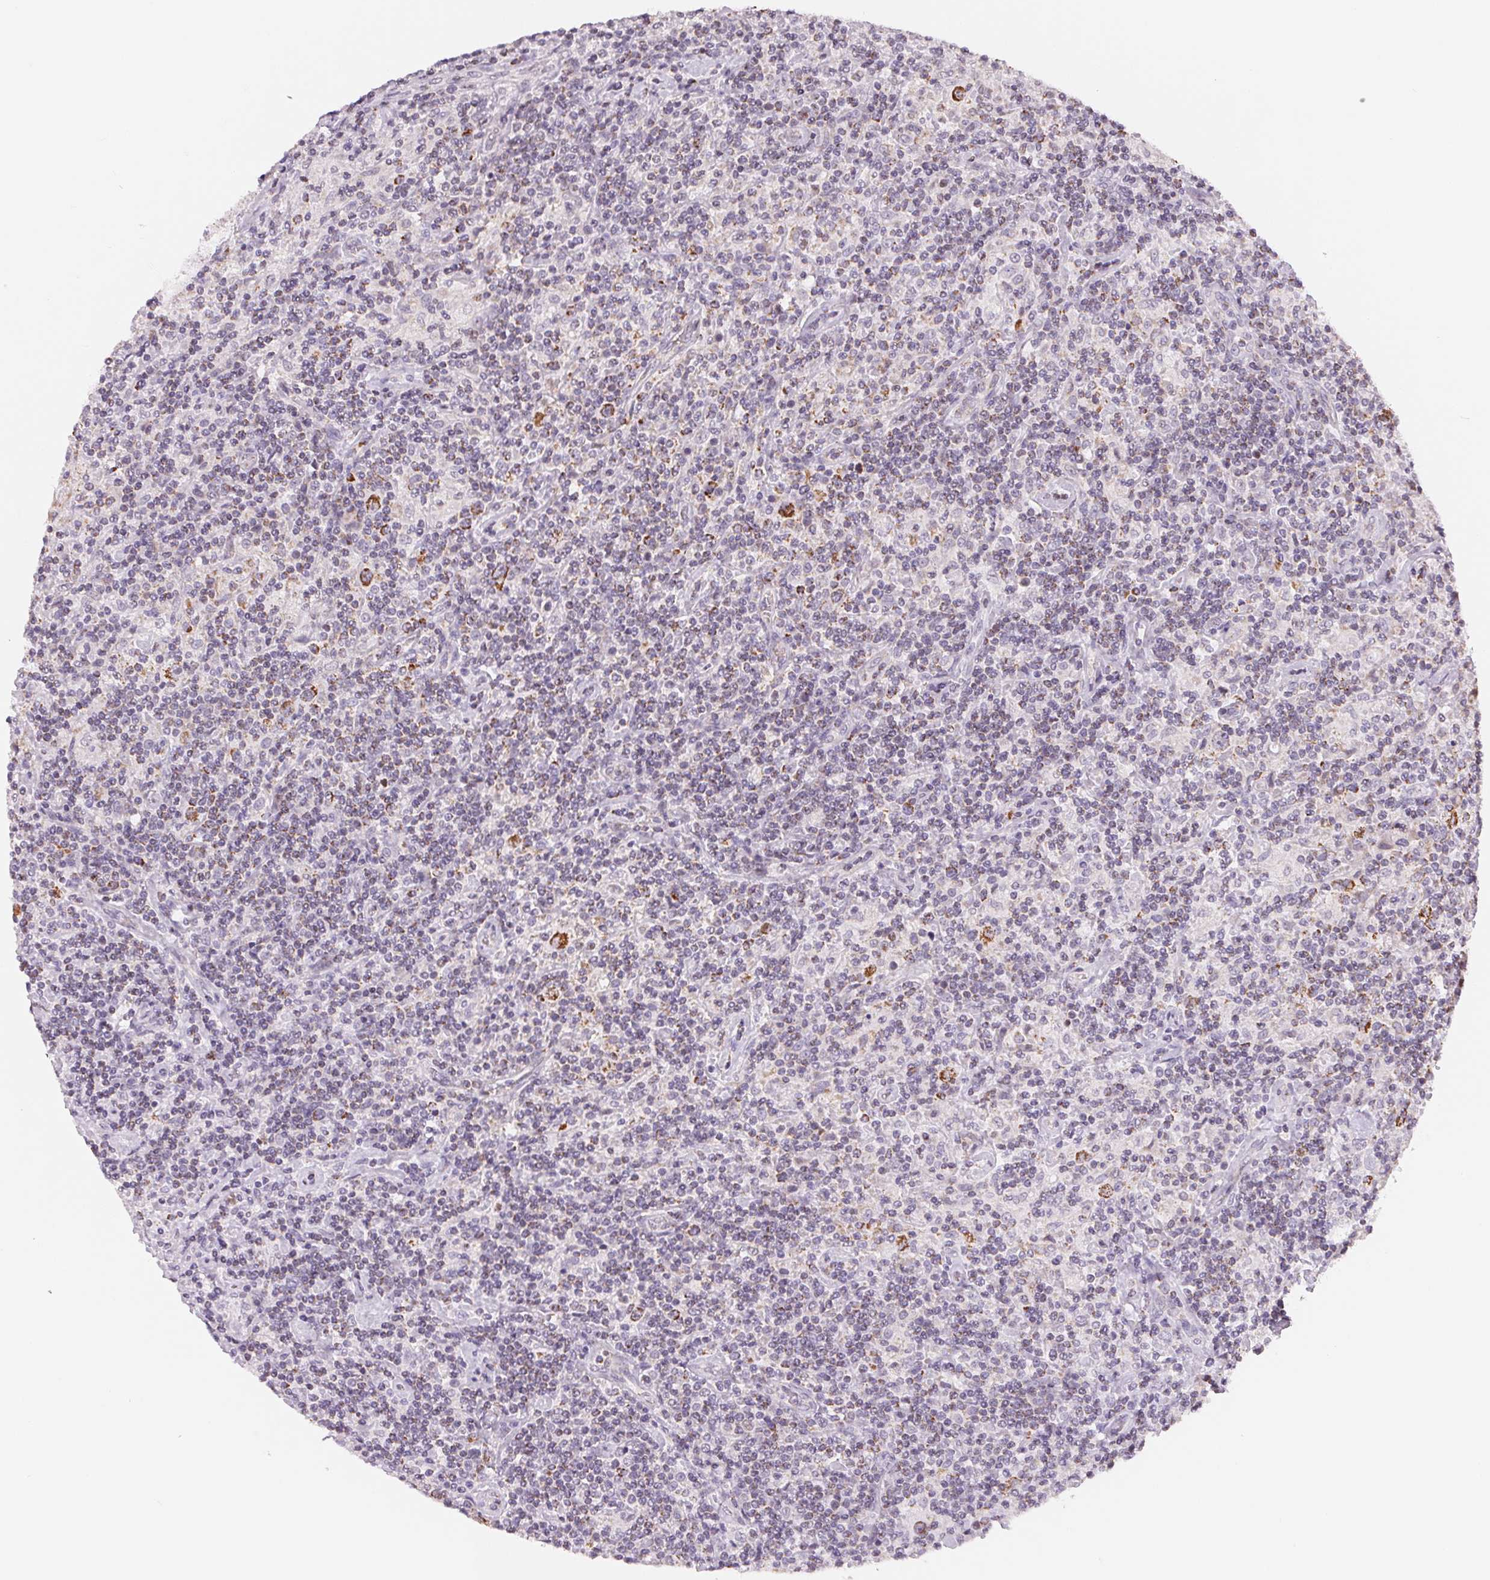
{"staining": {"intensity": "strong", "quantity": "25%-75%", "location": "cytoplasmic/membranous"}, "tissue": "lymphoma", "cell_type": "Tumor cells", "image_type": "cancer", "snomed": [{"axis": "morphology", "description": "Hodgkin's disease, NOS"}, {"axis": "topography", "description": "Lymph node"}], "caption": "Immunohistochemistry (DAB) staining of Hodgkin's disease exhibits strong cytoplasmic/membranous protein expression in about 25%-75% of tumor cells. Using DAB (3,3'-diaminobenzidine) (brown) and hematoxylin (blue) stains, captured at high magnification using brightfield microscopy.", "gene": "GIPC2", "patient": {"sex": "male", "age": 70}}